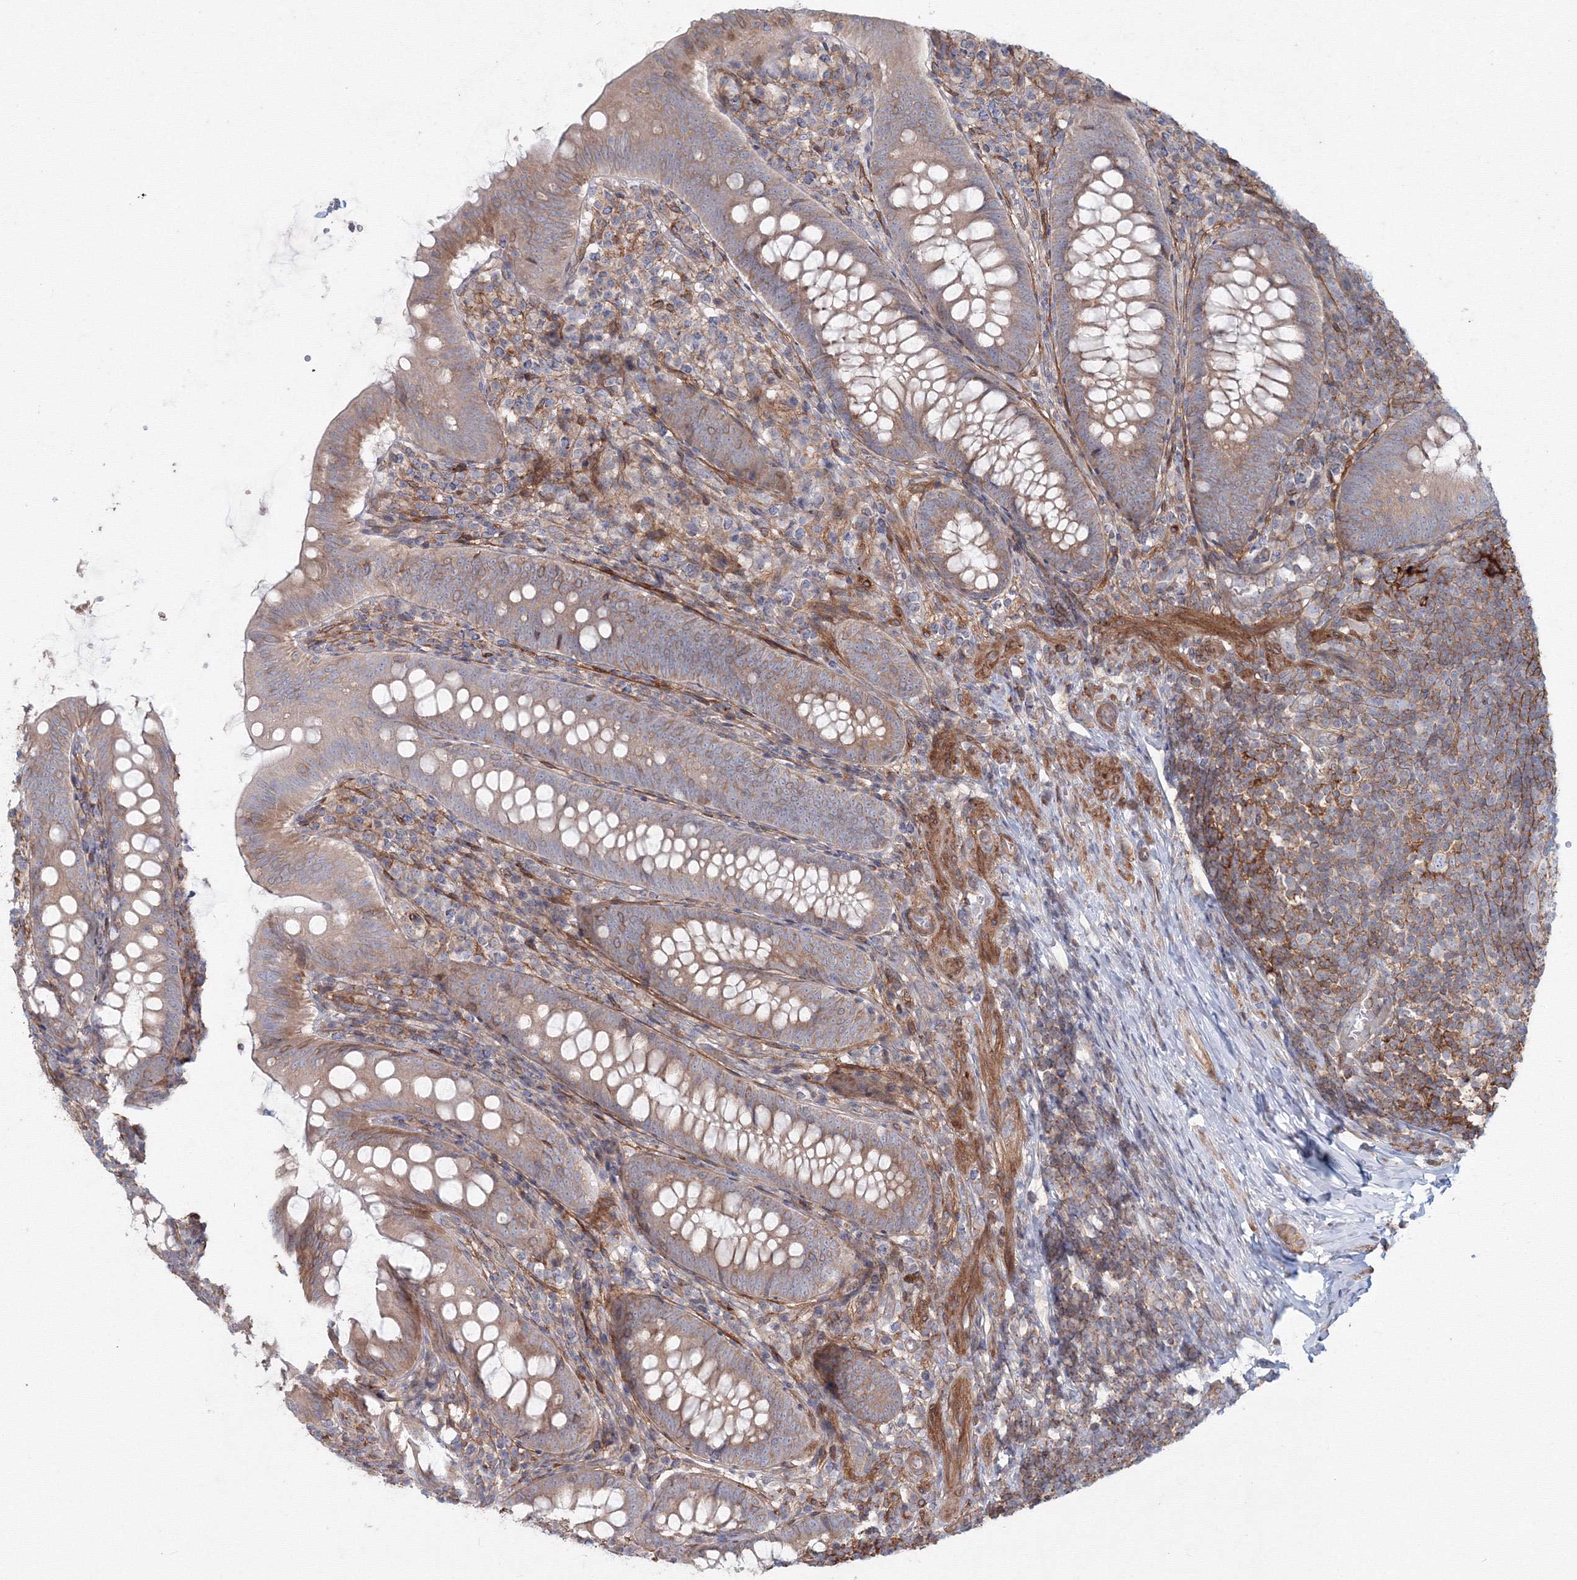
{"staining": {"intensity": "moderate", "quantity": "25%-75%", "location": "cytoplasmic/membranous"}, "tissue": "appendix", "cell_type": "Glandular cells", "image_type": "normal", "snomed": [{"axis": "morphology", "description": "Normal tissue, NOS"}, {"axis": "topography", "description": "Appendix"}], "caption": "The micrograph demonstrates a brown stain indicating the presence of a protein in the cytoplasmic/membranous of glandular cells in appendix.", "gene": "SH3PXD2A", "patient": {"sex": "male", "age": 14}}